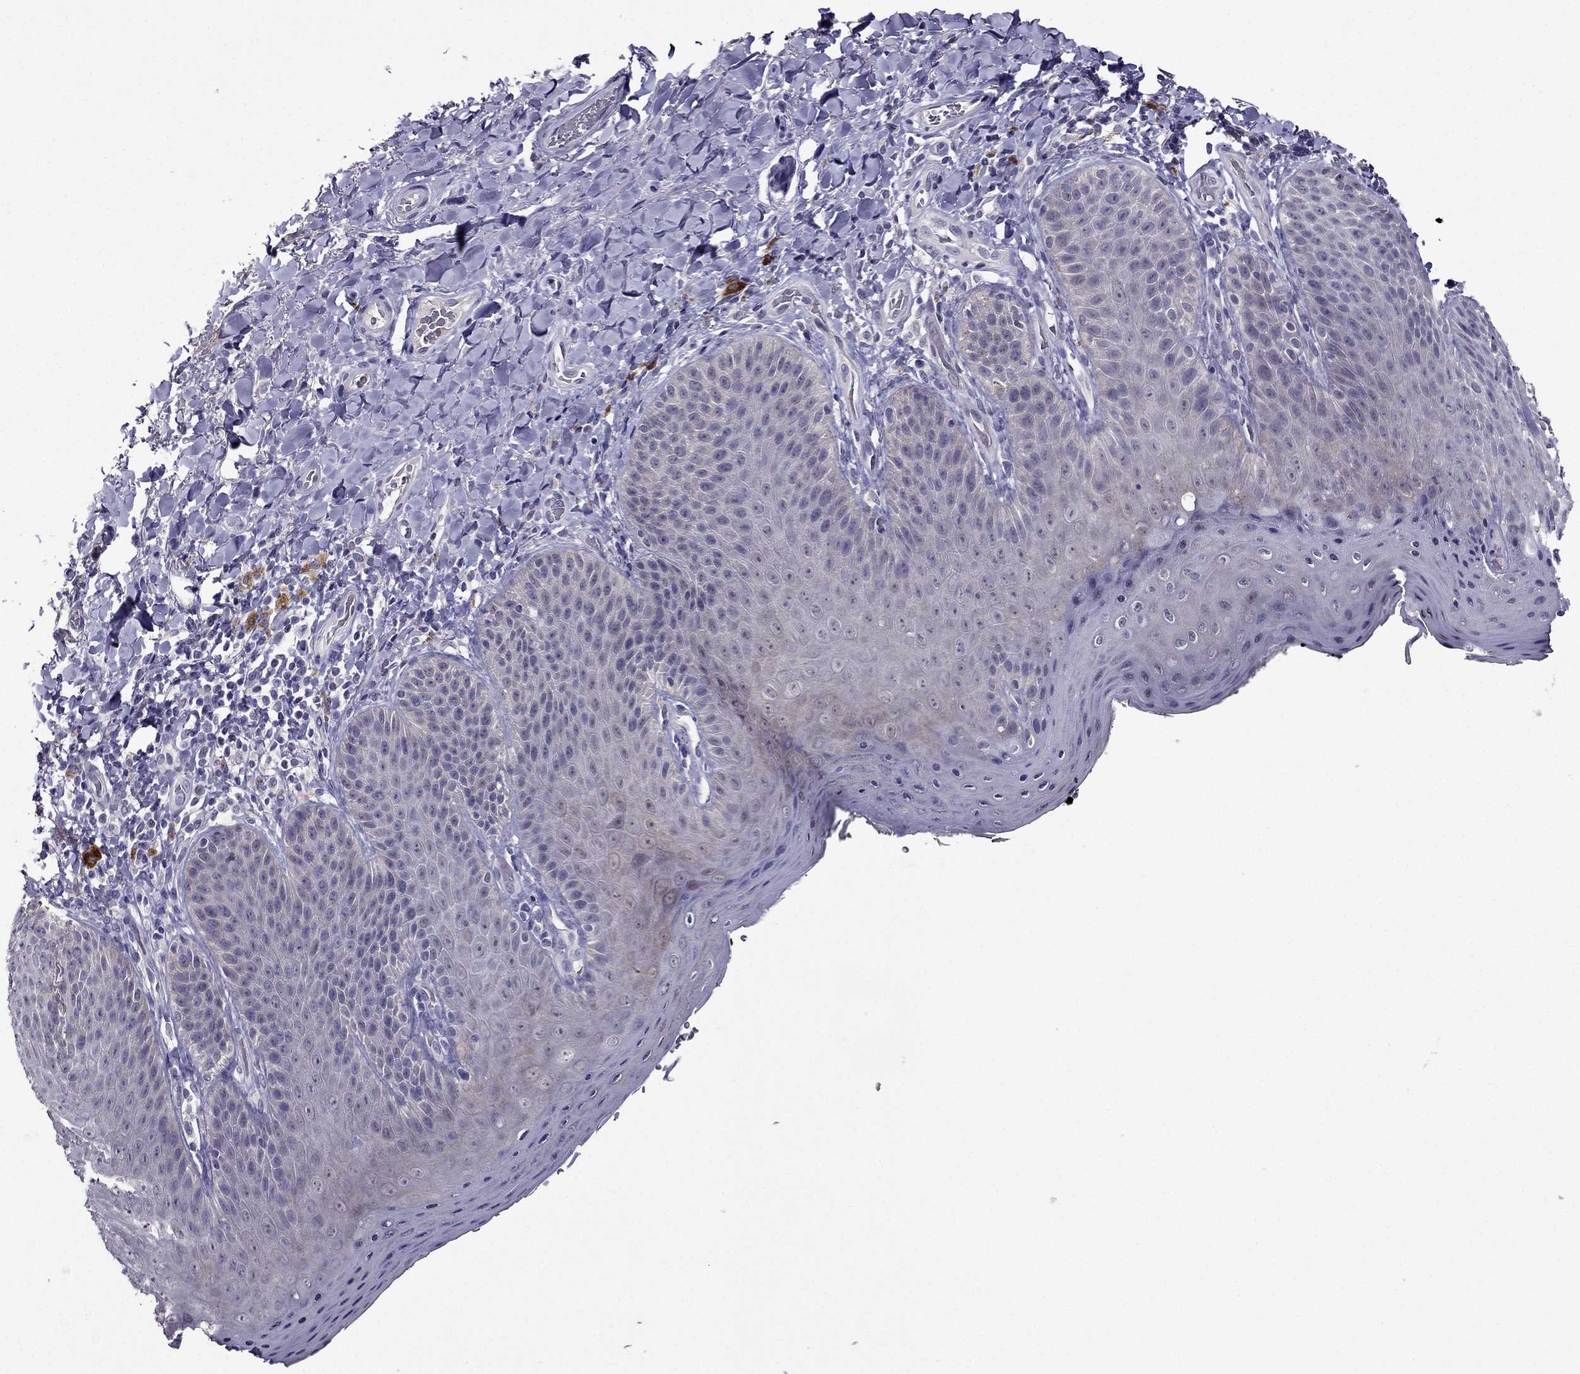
{"staining": {"intensity": "negative", "quantity": "none", "location": "none"}, "tissue": "skin", "cell_type": "Epidermal cells", "image_type": "normal", "snomed": [{"axis": "morphology", "description": "Normal tissue, NOS"}, {"axis": "topography", "description": "Anal"}], "caption": "Image shows no significant protein expression in epidermal cells of normal skin. (DAB IHC visualized using brightfield microscopy, high magnification).", "gene": "DUSP15", "patient": {"sex": "male", "age": 53}}